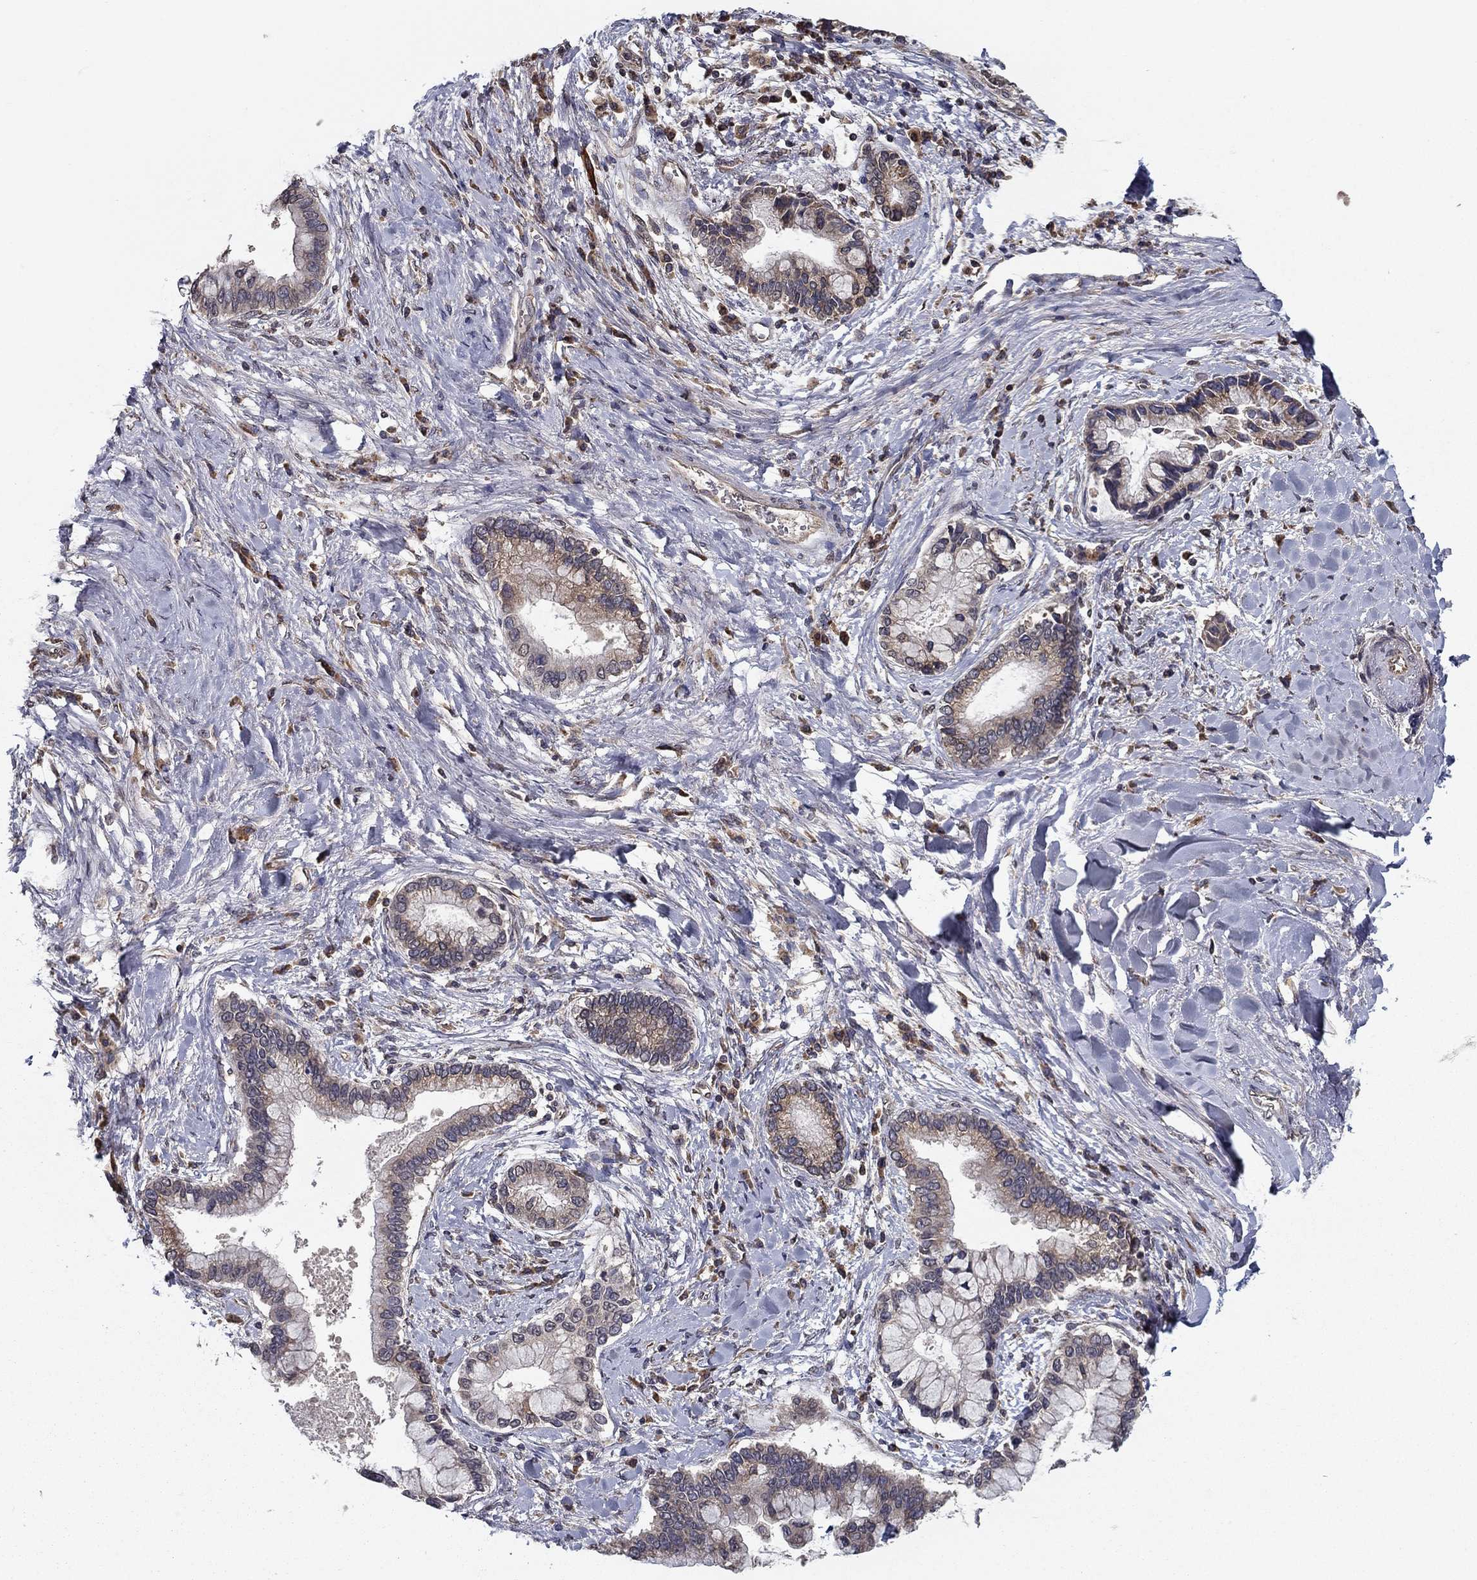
{"staining": {"intensity": "negative", "quantity": "none", "location": "none"}, "tissue": "liver cancer", "cell_type": "Tumor cells", "image_type": "cancer", "snomed": [{"axis": "morphology", "description": "Cholangiocarcinoma"}, {"axis": "topography", "description": "Liver"}], "caption": "This image is of liver cancer stained with immunohistochemistry to label a protein in brown with the nuclei are counter-stained blue. There is no positivity in tumor cells.", "gene": "SLC2A13", "patient": {"sex": "male", "age": 50}}